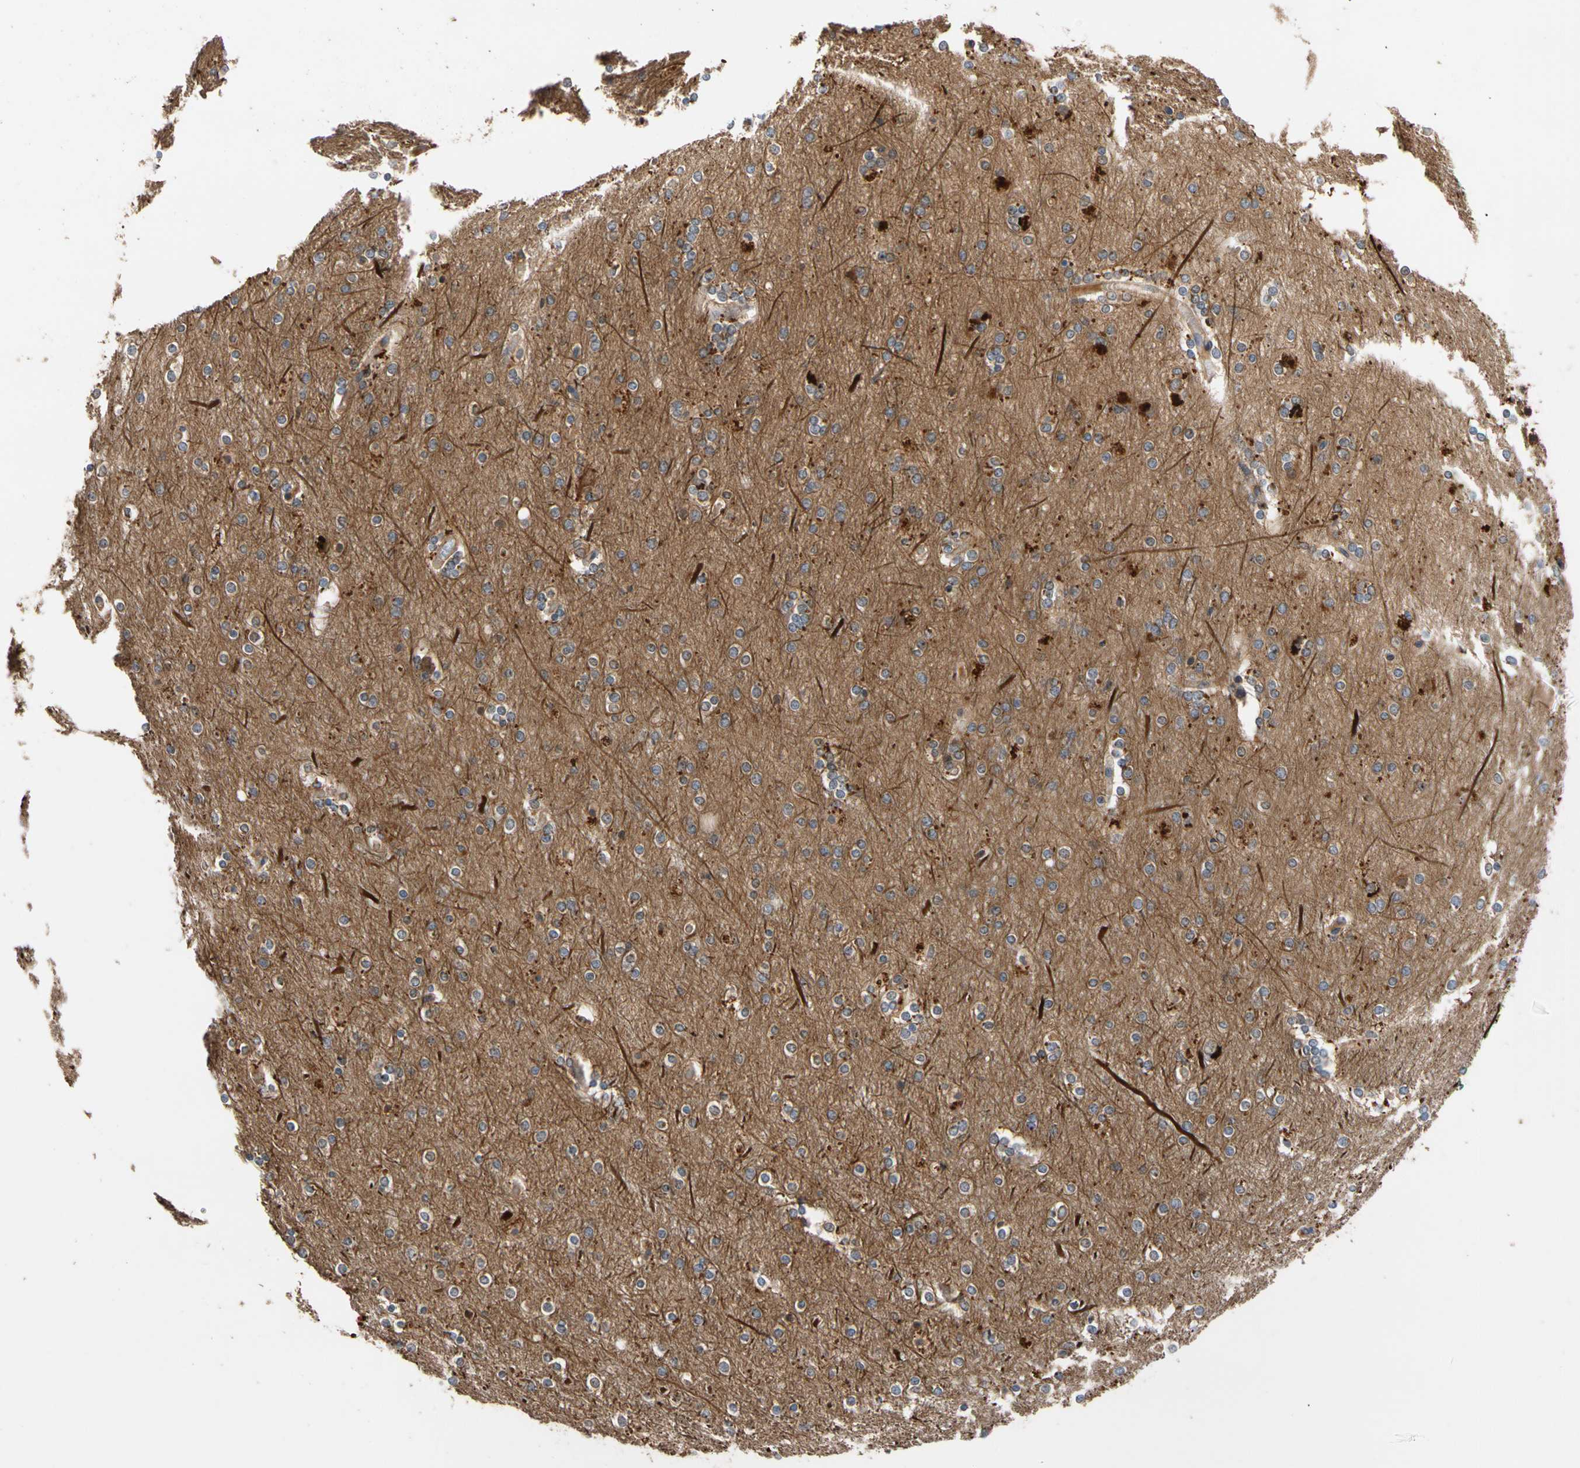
{"staining": {"intensity": "negative", "quantity": "none", "location": "none"}, "tissue": "cerebral cortex", "cell_type": "Endothelial cells", "image_type": "normal", "snomed": [{"axis": "morphology", "description": "Normal tissue, NOS"}, {"axis": "topography", "description": "Cerebral cortex"}], "caption": "Endothelial cells are negative for protein expression in normal human cerebral cortex. (Immunohistochemistry (ihc), brightfield microscopy, high magnification).", "gene": "FGD6", "patient": {"sex": "female", "age": 54}}